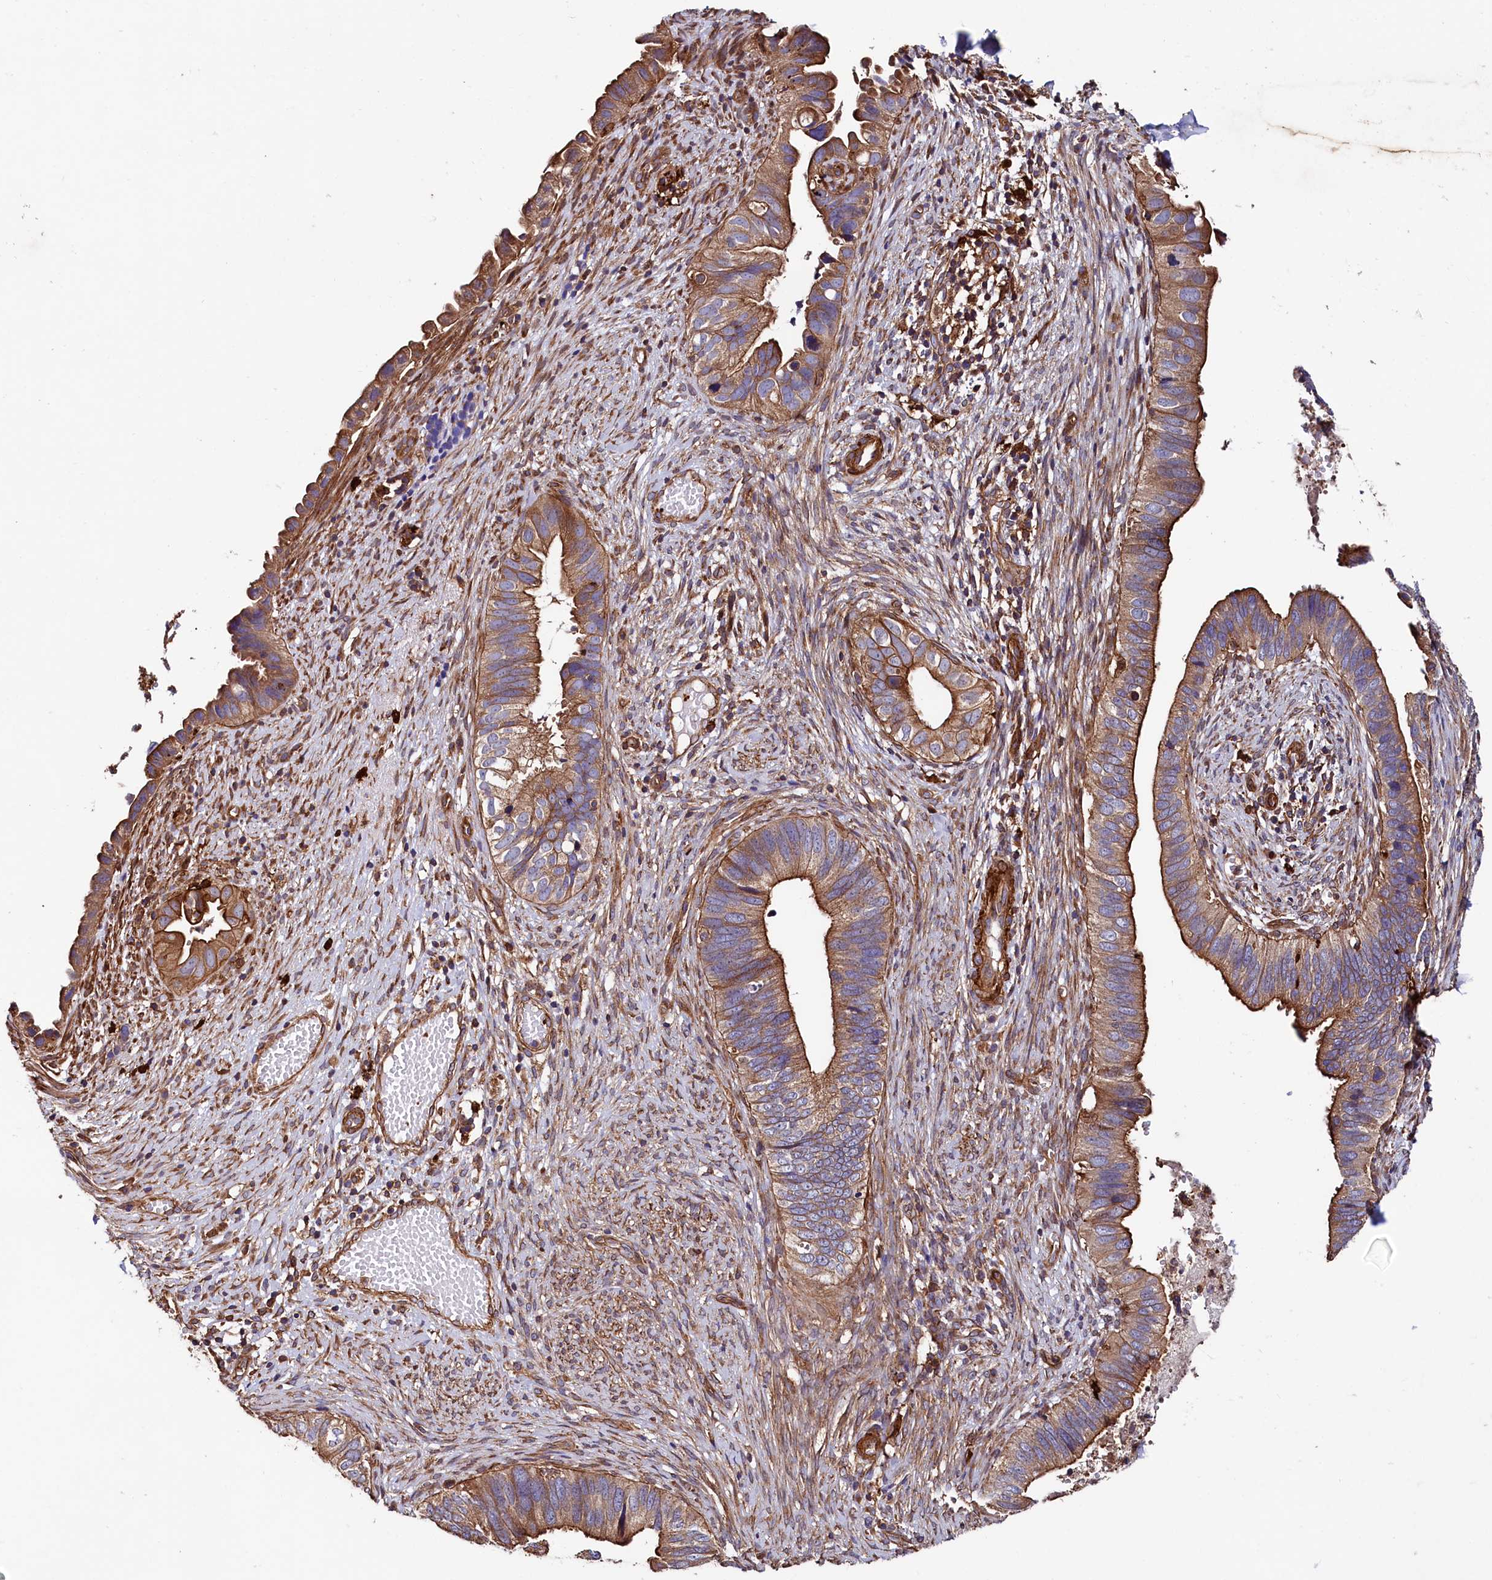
{"staining": {"intensity": "moderate", "quantity": ">75%", "location": "cytoplasmic/membranous"}, "tissue": "cervical cancer", "cell_type": "Tumor cells", "image_type": "cancer", "snomed": [{"axis": "morphology", "description": "Adenocarcinoma, NOS"}, {"axis": "topography", "description": "Cervix"}], "caption": "Human cervical cancer stained with a brown dye displays moderate cytoplasmic/membranous positive positivity in approximately >75% of tumor cells.", "gene": "STAMBPL1", "patient": {"sex": "female", "age": 42}}